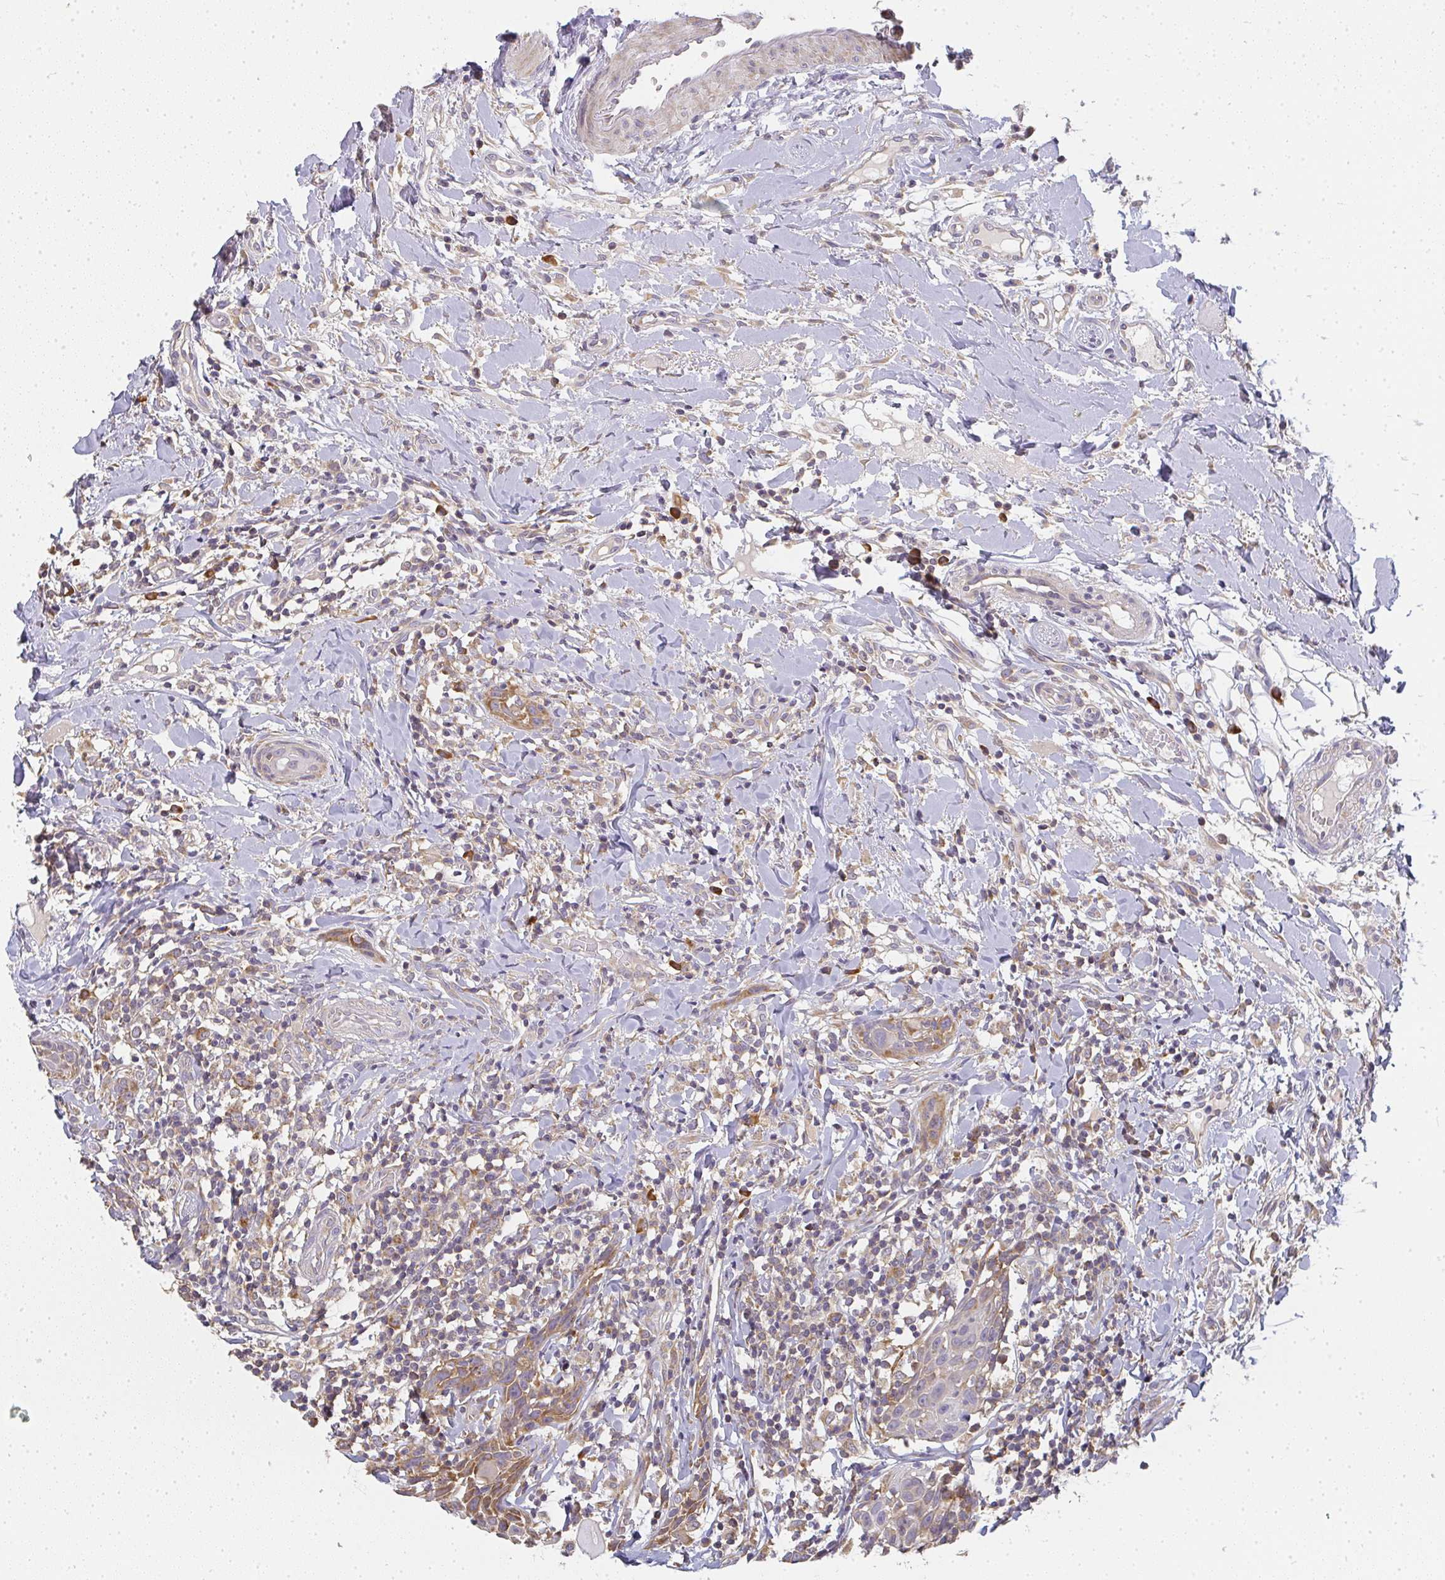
{"staining": {"intensity": "moderate", "quantity": "25%-75%", "location": "cytoplasmic/membranous"}, "tissue": "head and neck cancer", "cell_type": "Tumor cells", "image_type": "cancer", "snomed": [{"axis": "morphology", "description": "Squamous cell carcinoma, NOS"}, {"axis": "topography", "description": "Oral tissue"}, {"axis": "topography", "description": "Head-Neck"}], "caption": "Immunohistochemical staining of human head and neck squamous cell carcinoma demonstrates moderate cytoplasmic/membranous protein staining in approximately 25%-75% of tumor cells. The staining is performed using DAB (3,3'-diaminobenzidine) brown chromogen to label protein expression. The nuclei are counter-stained blue using hematoxylin.", "gene": "SLC35B3", "patient": {"sex": "male", "age": 49}}